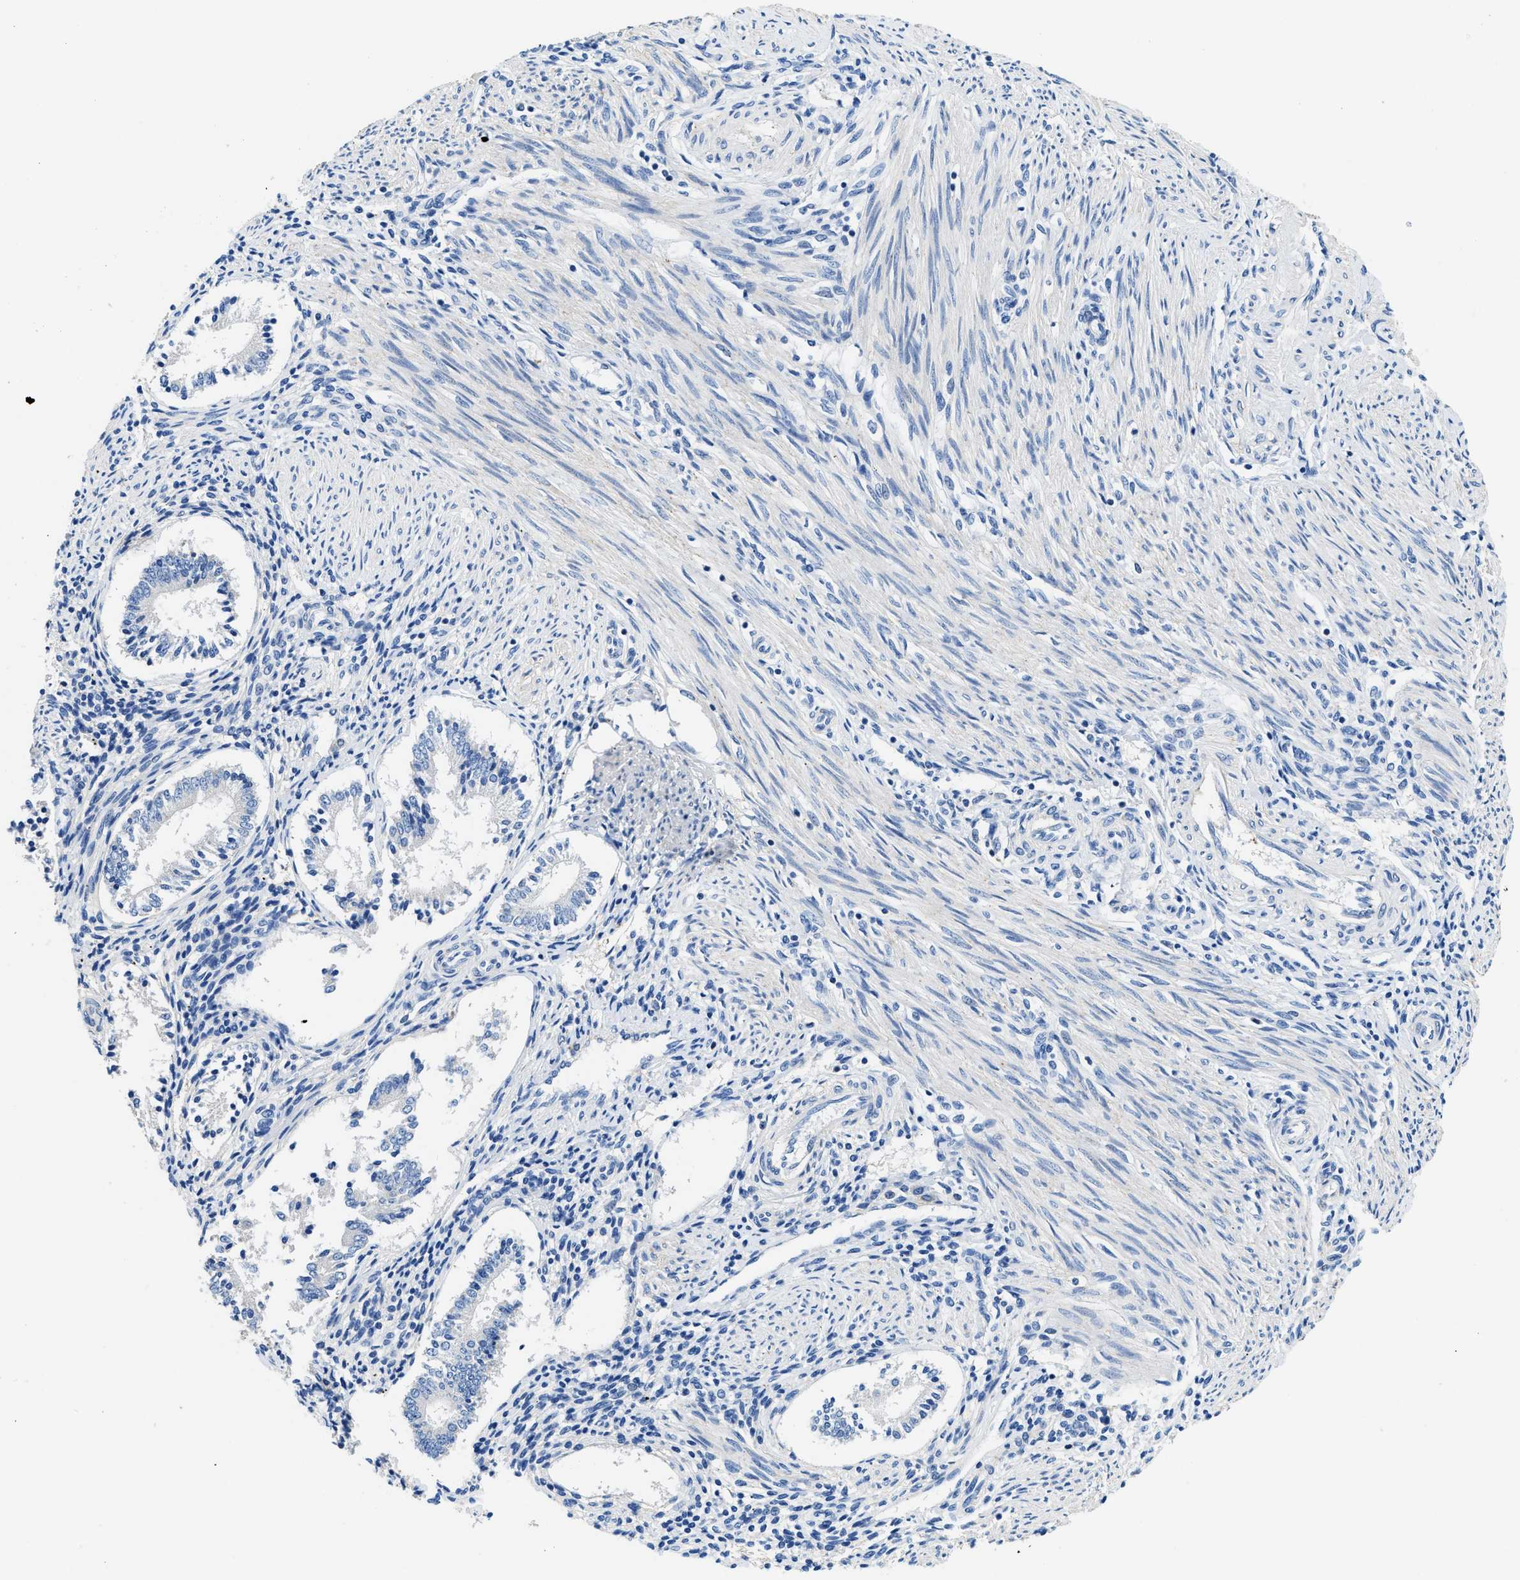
{"staining": {"intensity": "negative", "quantity": "none", "location": "none"}, "tissue": "endometrium", "cell_type": "Cells in endometrial stroma", "image_type": "normal", "snomed": [{"axis": "morphology", "description": "Normal tissue, NOS"}, {"axis": "topography", "description": "Endometrium"}], "caption": "DAB (3,3'-diaminobenzidine) immunohistochemical staining of unremarkable human endometrium shows no significant positivity in cells in endometrial stroma. (DAB immunohistochemistry visualized using brightfield microscopy, high magnification).", "gene": "NEB", "patient": {"sex": "female", "age": 42}}